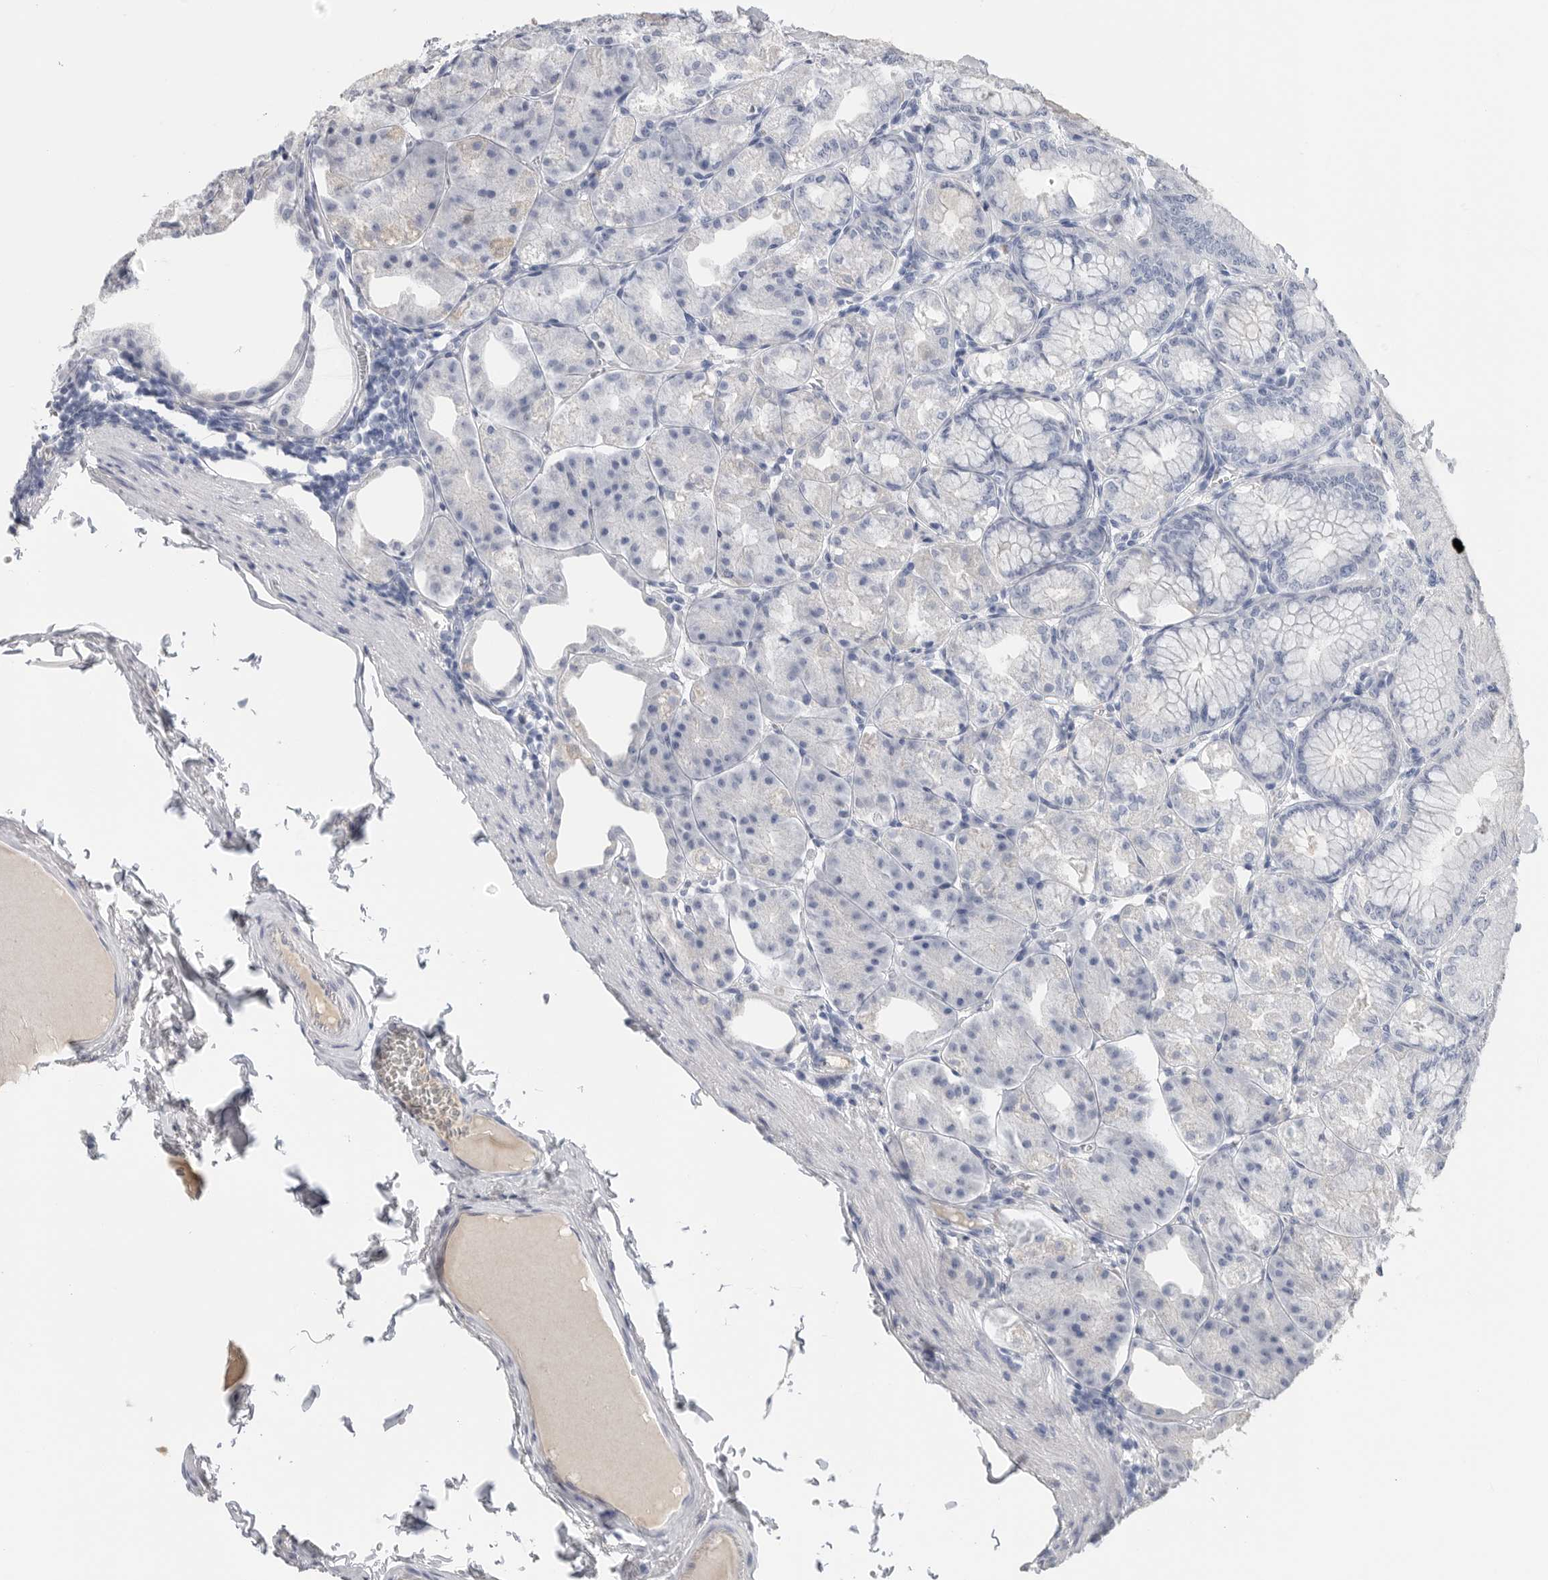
{"staining": {"intensity": "negative", "quantity": "none", "location": "none"}, "tissue": "stomach", "cell_type": "Glandular cells", "image_type": "normal", "snomed": [{"axis": "morphology", "description": "Normal tissue, NOS"}, {"axis": "topography", "description": "Stomach, lower"}], "caption": "The IHC image has no significant staining in glandular cells of stomach.", "gene": "FABP6", "patient": {"sex": "male", "age": 71}}